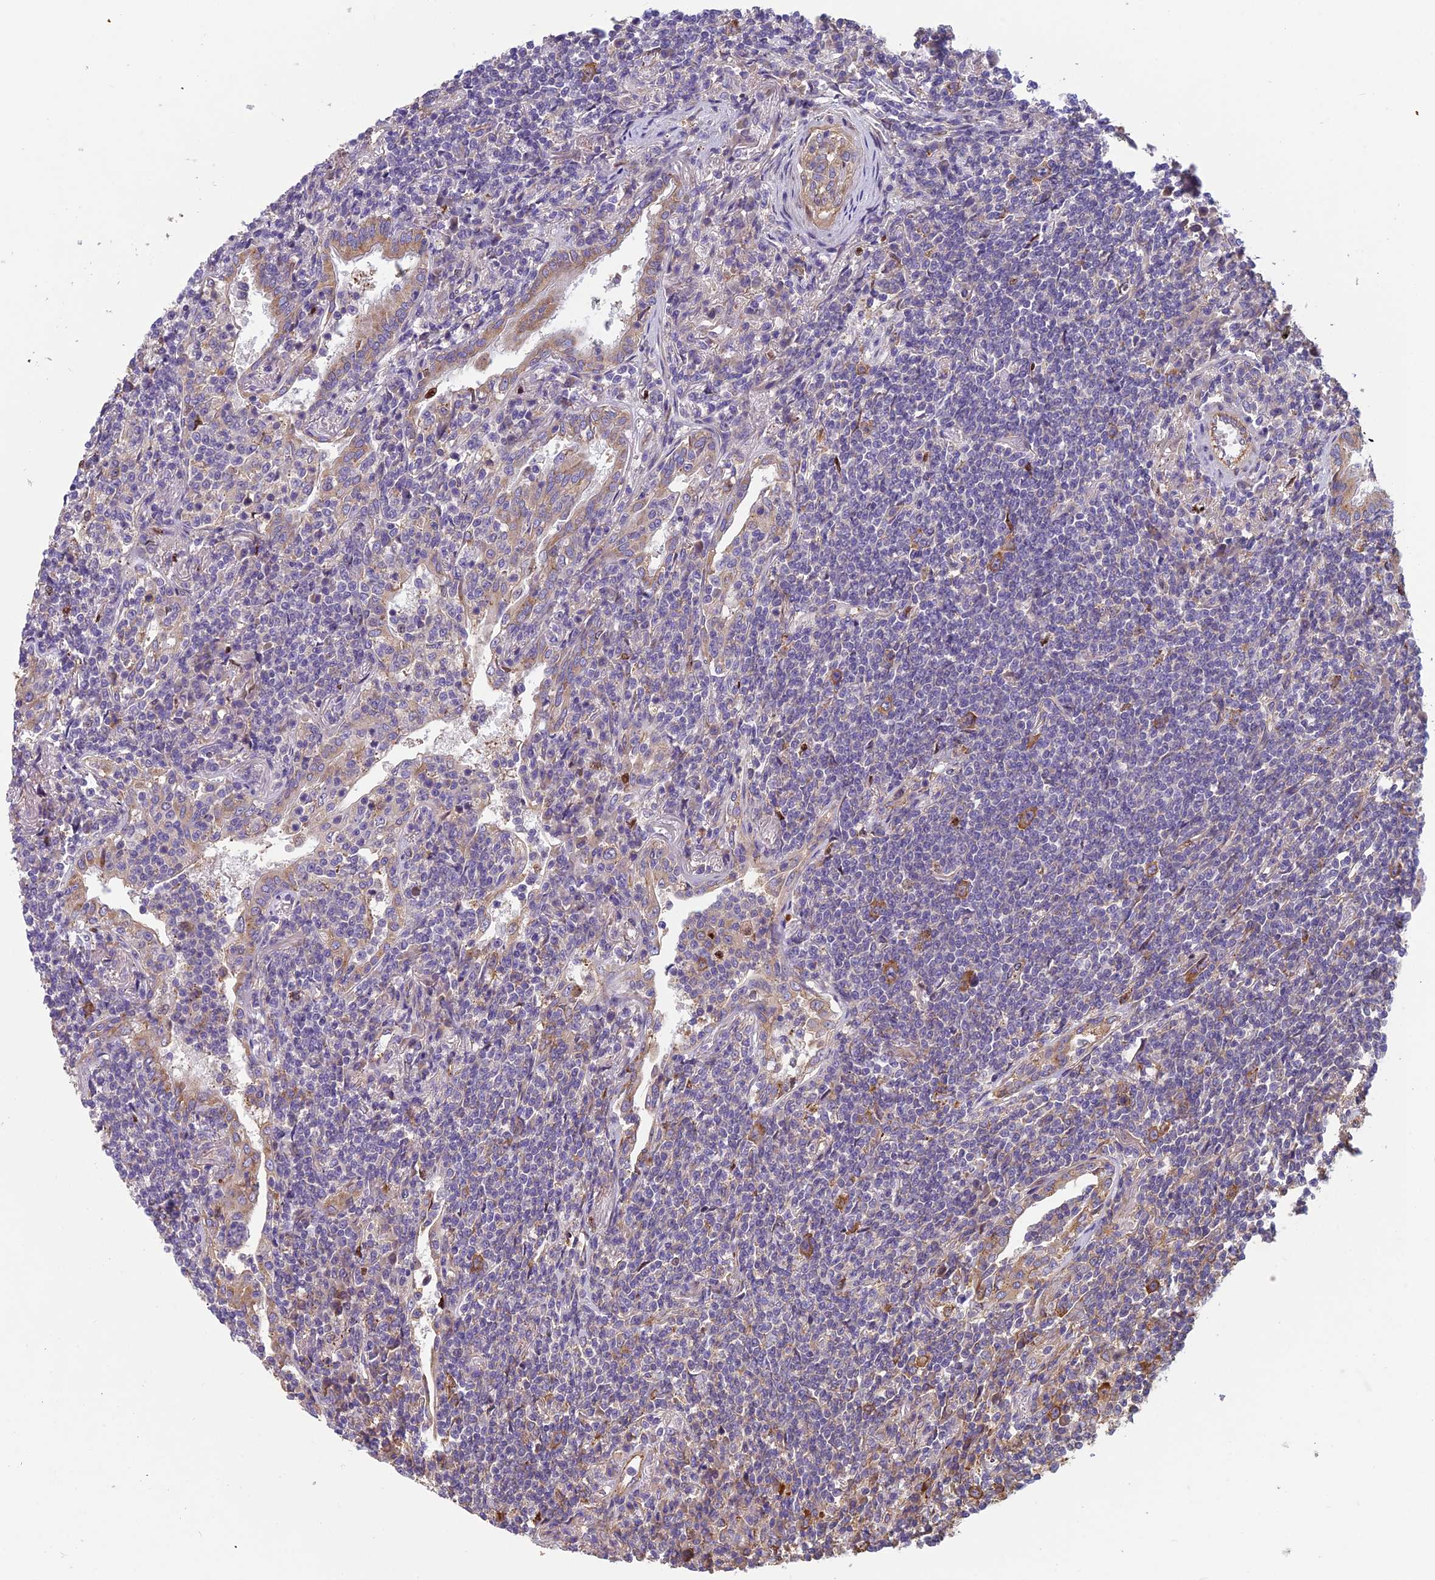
{"staining": {"intensity": "negative", "quantity": "none", "location": "none"}, "tissue": "lymphoma", "cell_type": "Tumor cells", "image_type": "cancer", "snomed": [{"axis": "morphology", "description": "Malignant lymphoma, non-Hodgkin's type, Low grade"}, {"axis": "topography", "description": "Lung"}], "caption": "Tumor cells are negative for brown protein staining in lymphoma. (Brightfield microscopy of DAB (3,3'-diaminobenzidine) IHC at high magnification).", "gene": "SPDL1", "patient": {"sex": "female", "age": 71}}